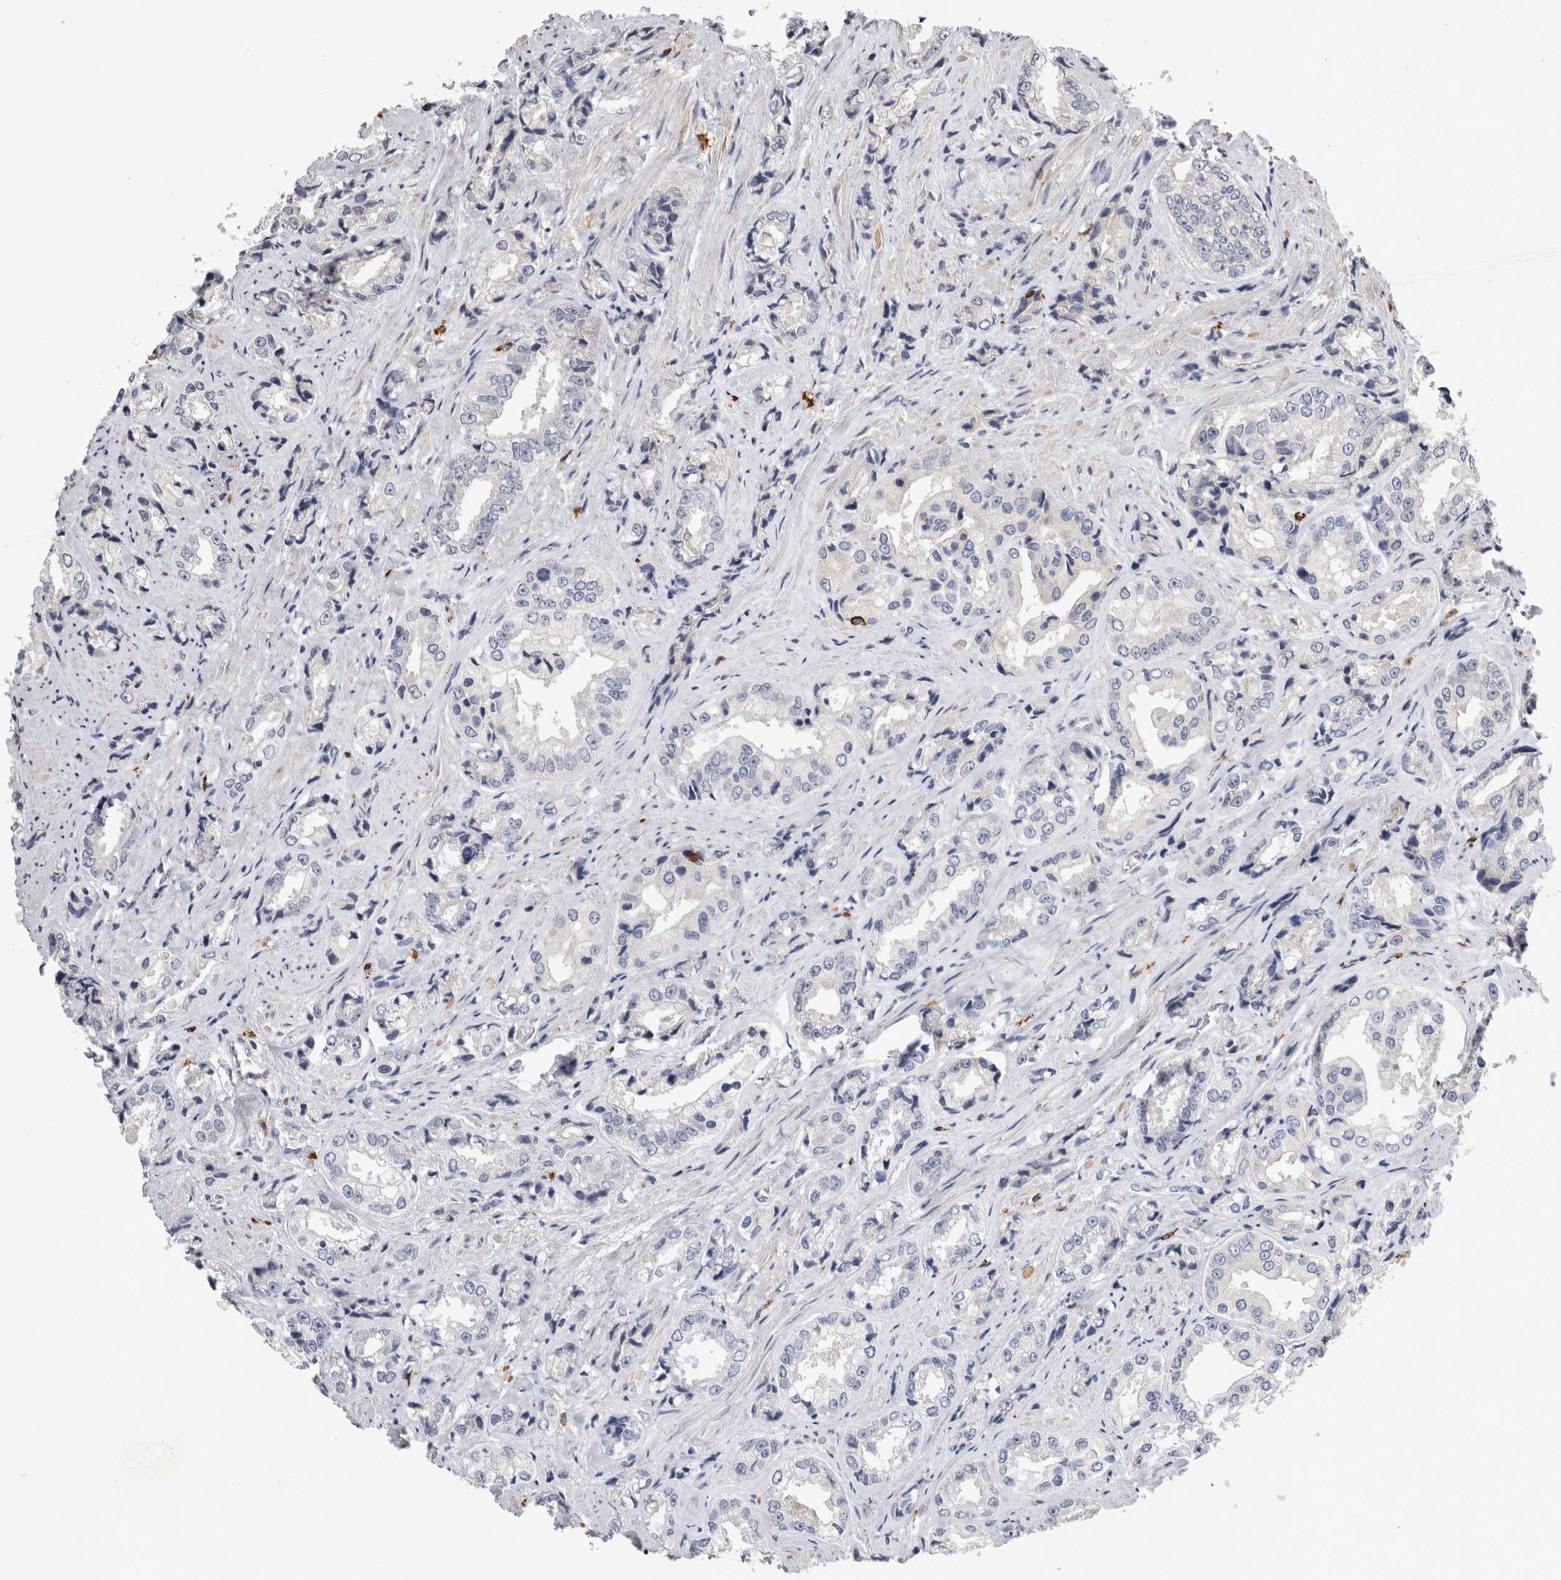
{"staining": {"intensity": "negative", "quantity": "none", "location": "none"}, "tissue": "prostate cancer", "cell_type": "Tumor cells", "image_type": "cancer", "snomed": [{"axis": "morphology", "description": "Adenocarcinoma, High grade"}, {"axis": "topography", "description": "Prostate"}], "caption": "This micrograph is of high-grade adenocarcinoma (prostate) stained with immunohistochemistry to label a protein in brown with the nuclei are counter-stained blue. There is no positivity in tumor cells. Nuclei are stained in blue.", "gene": "VSIG4", "patient": {"sex": "male", "age": 61}}